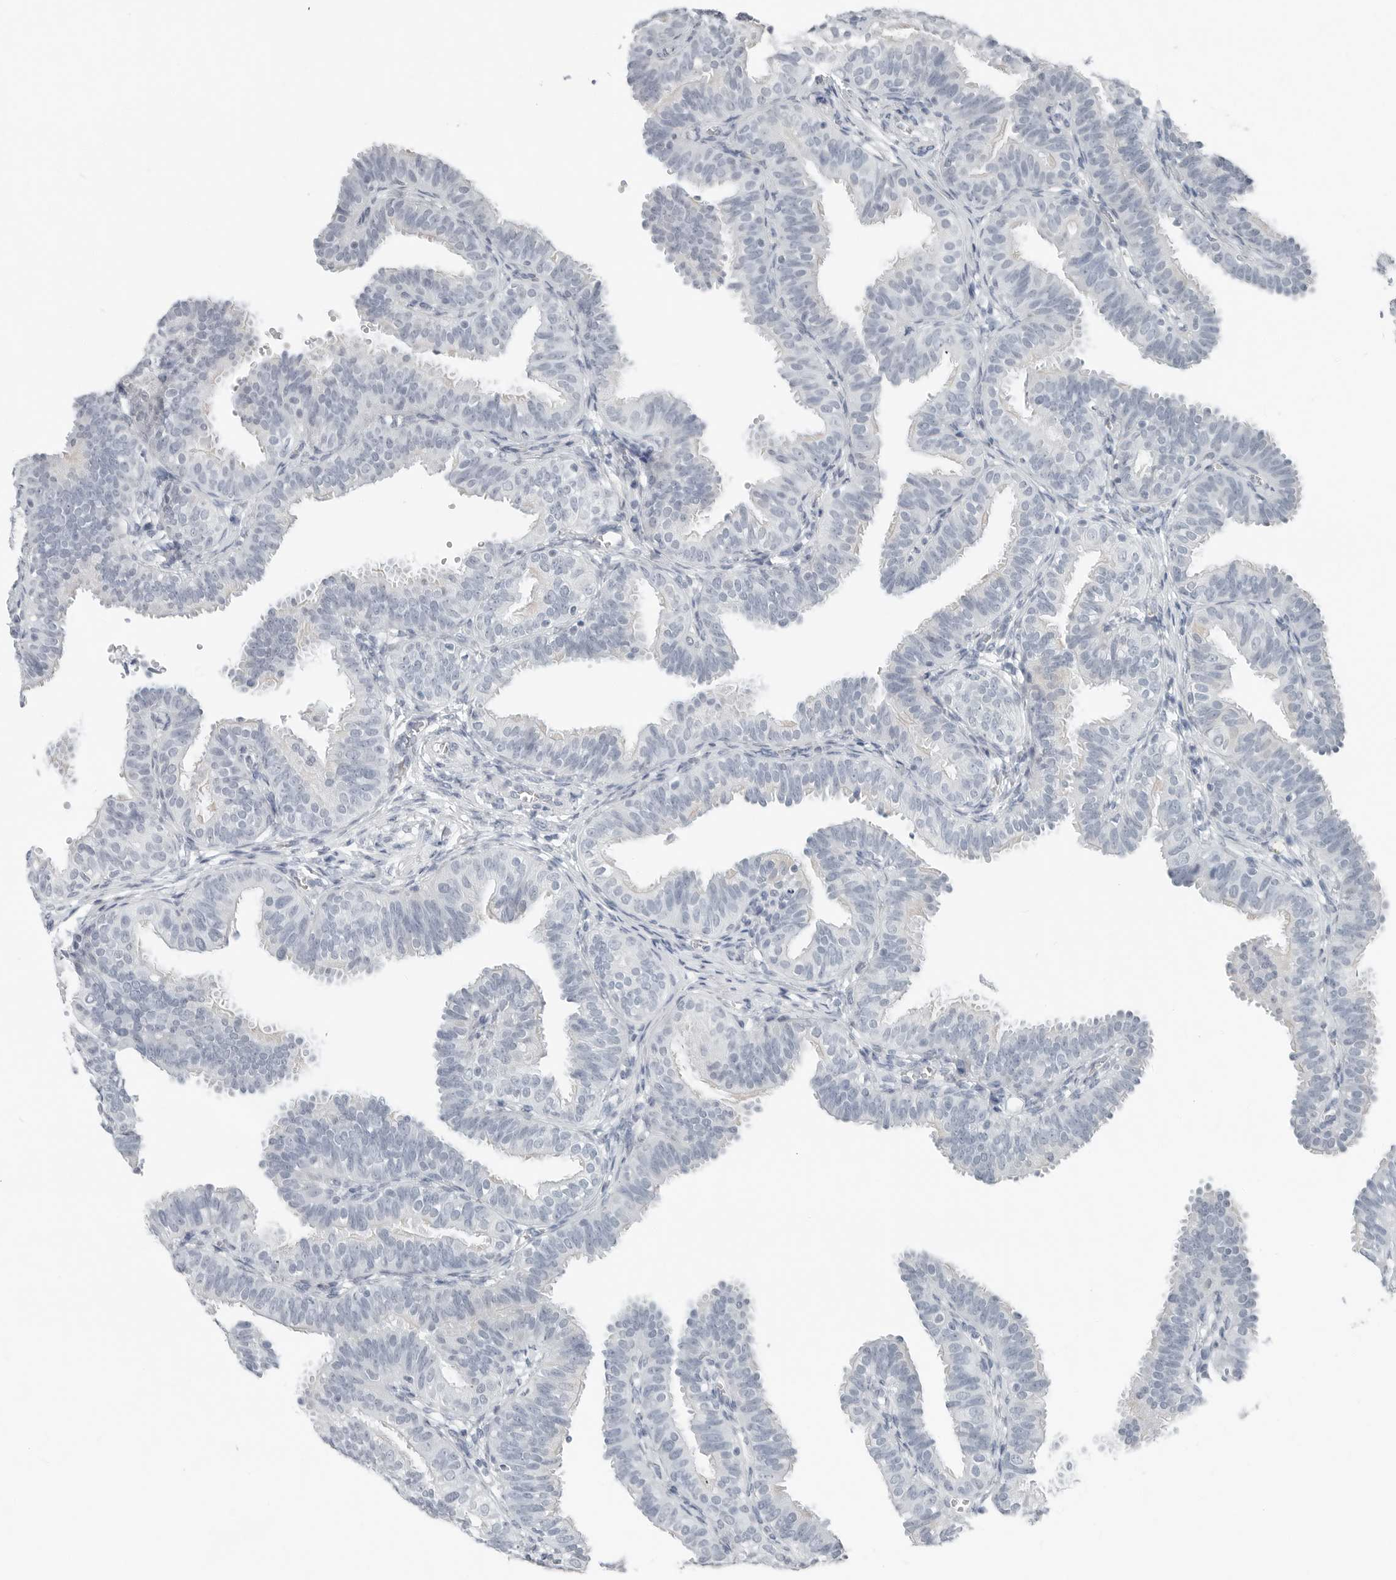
{"staining": {"intensity": "negative", "quantity": "none", "location": "none"}, "tissue": "fallopian tube", "cell_type": "Glandular cells", "image_type": "normal", "snomed": [{"axis": "morphology", "description": "Normal tissue, NOS"}, {"axis": "topography", "description": "Fallopian tube"}], "caption": "Glandular cells are negative for protein expression in benign human fallopian tube. Nuclei are stained in blue.", "gene": "XIRP1", "patient": {"sex": "female", "age": 35}}